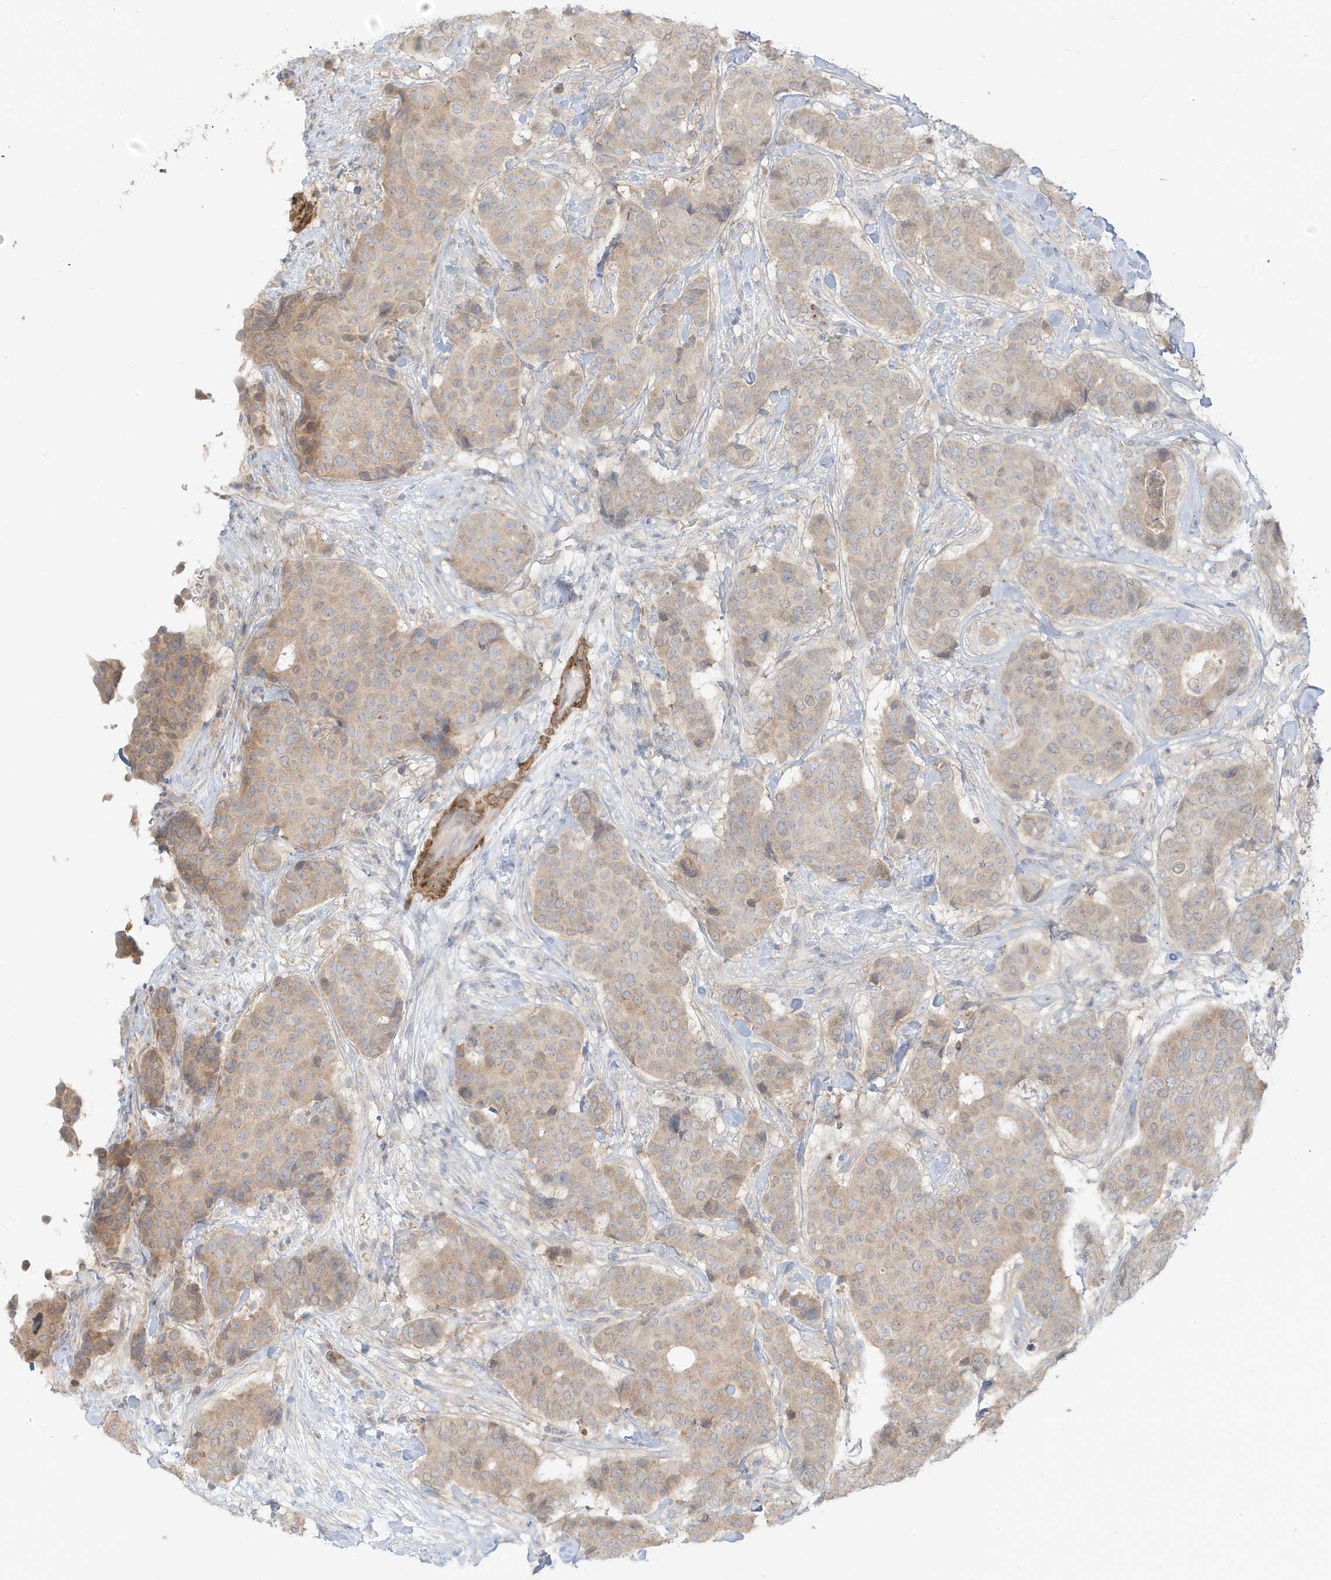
{"staining": {"intensity": "weak", "quantity": ">75%", "location": "cytoplasmic/membranous"}, "tissue": "breast cancer", "cell_type": "Tumor cells", "image_type": "cancer", "snomed": [{"axis": "morphology", "description": "Duct carcinoma"}, {"axis": "topography", "description": "Breast"}], "caption": "About >75% of tumor cells in intraductal carcinoma (breast) exhibit weak cytoplasmic/membranous protein positivity as visualized by brown immunohistochemical staining.", "gene": "MCOLN1", "patient": {"sex": "female", "age": 75}}